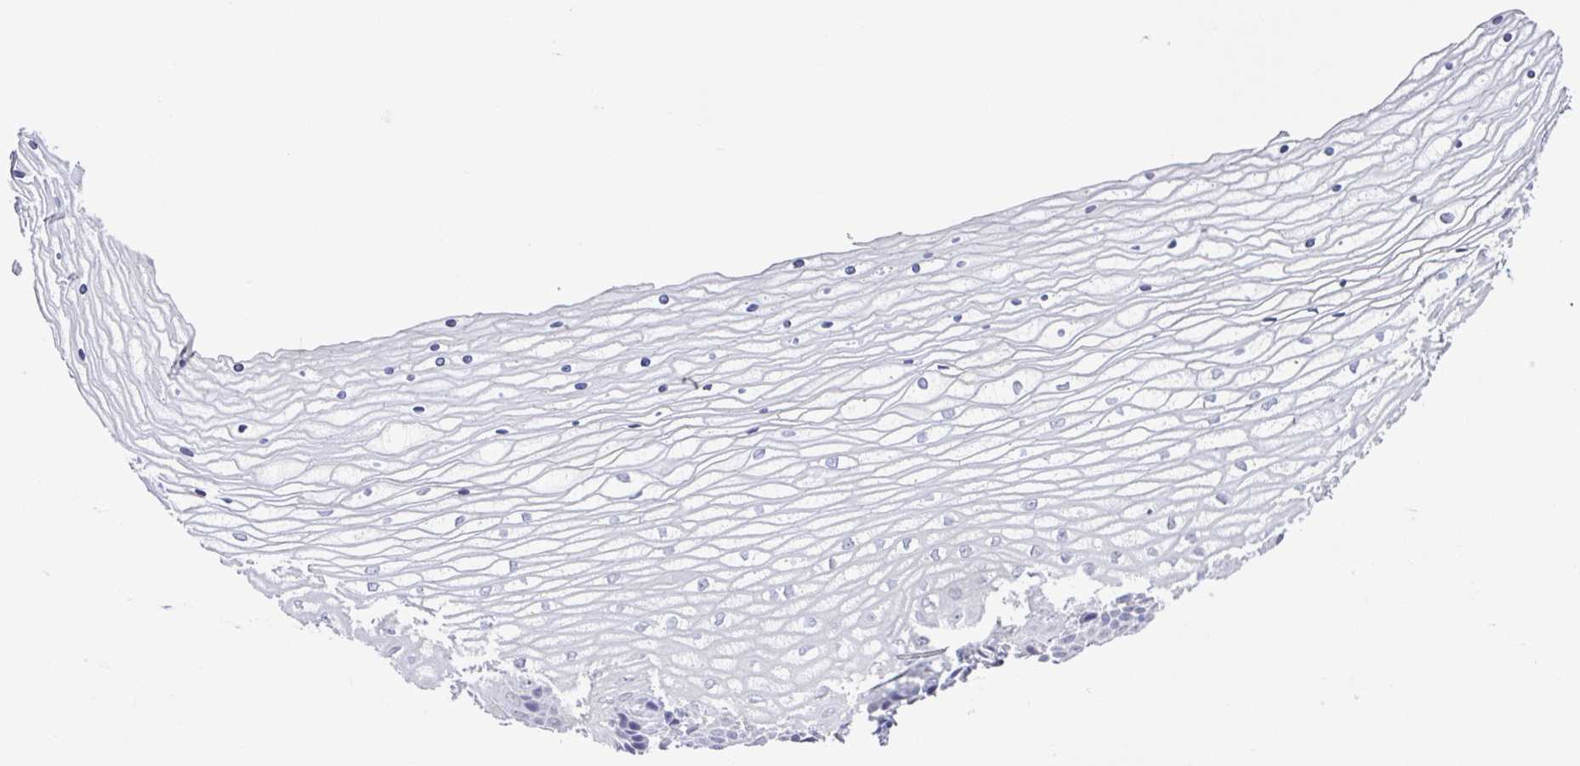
{"staining": {"intensity": "negative", "quantity": "none", "location": "none"}, "tissue": "vagina", "cell_type": "Squamous epithelial cells", "image_type": "normal", "snomed": [{"axis": "morphology", "description": "Normal tissue, NOS"}, {"axis": "topography", "description": "Vagina"}], "caption": "A high-resolution image shows IHC staining of normal vagina, which shows no significant expression in squamous epithelial cells.", "gene": "UBE2Q1", "patient": {"sex": "female", "age": 45}}